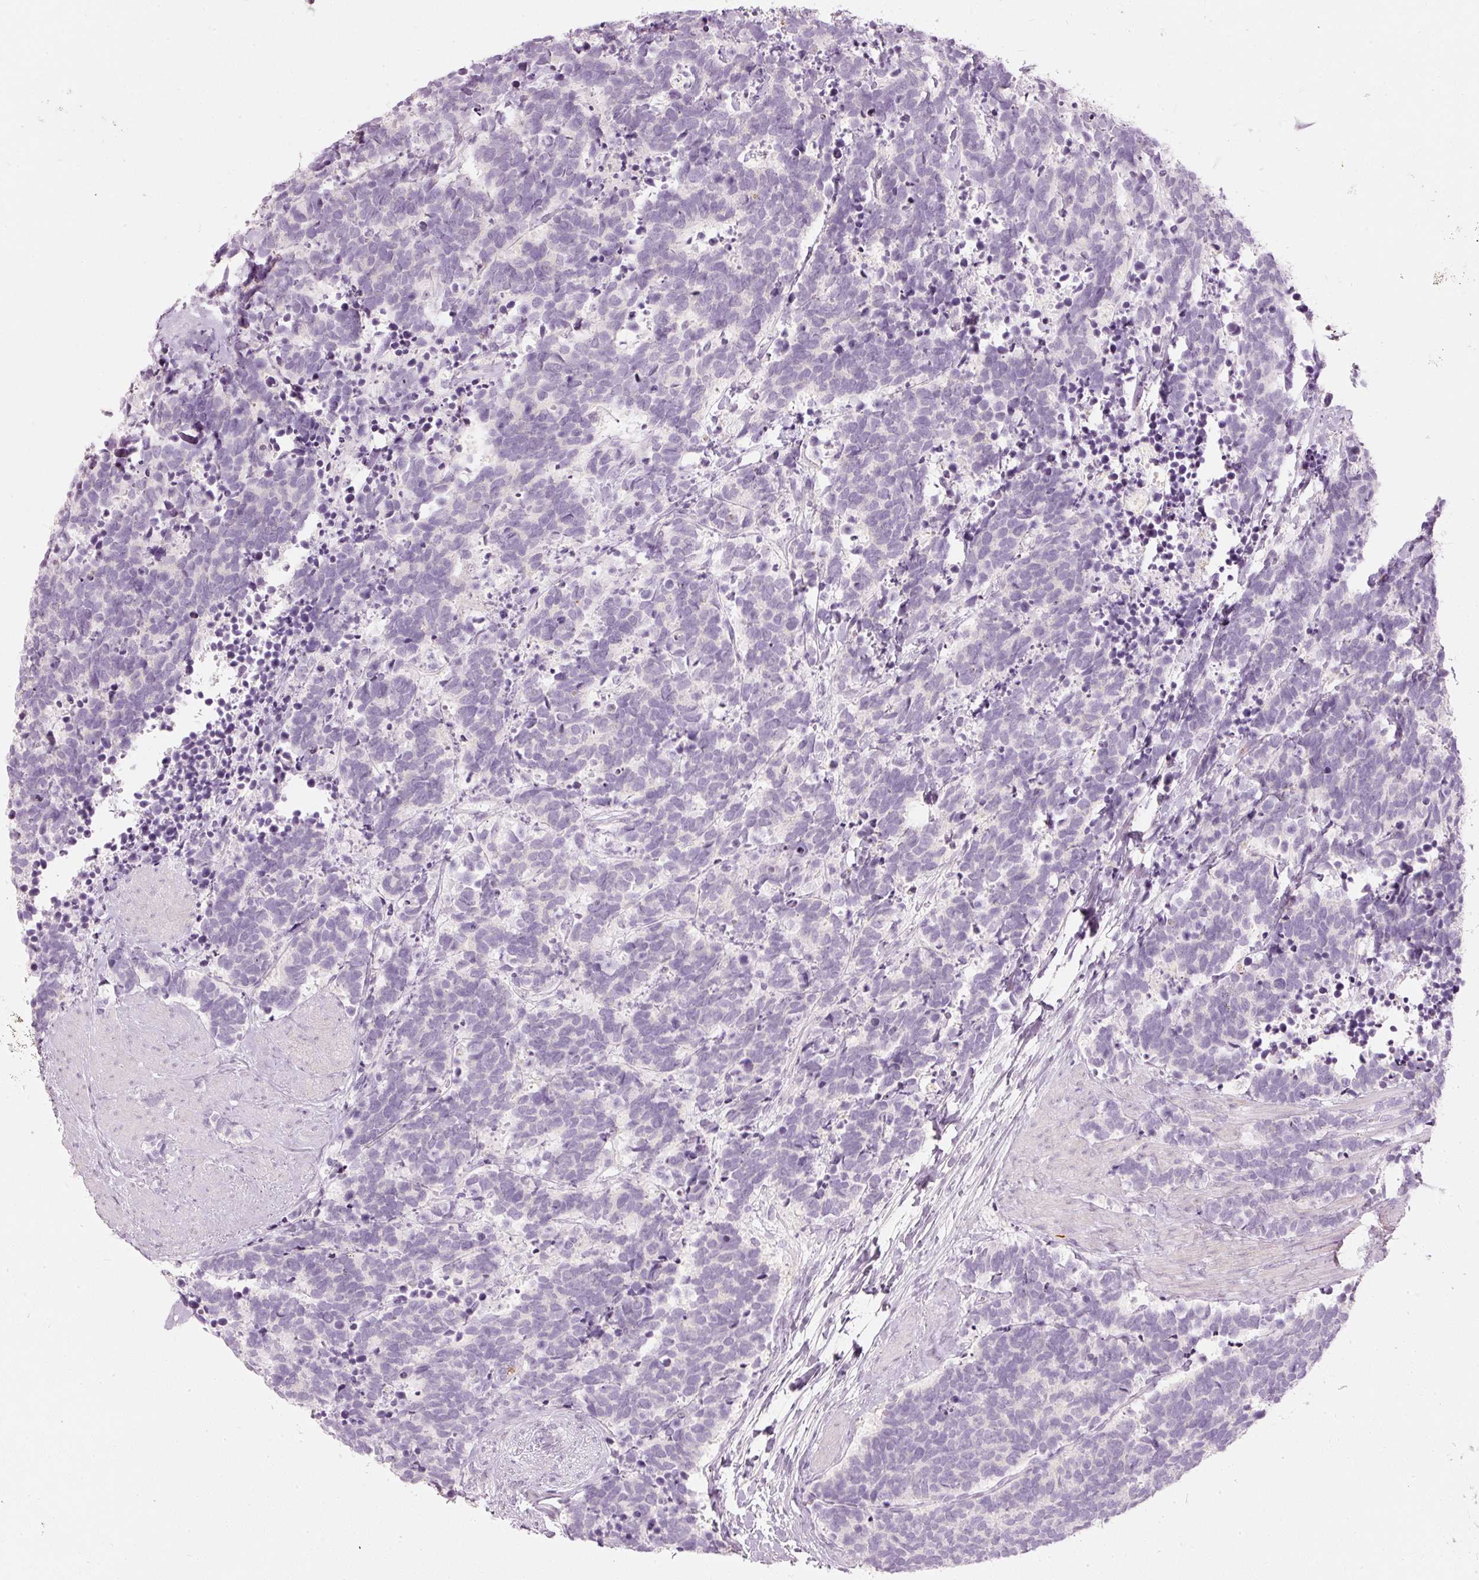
{"staining": {"intensity": "negative", "quantity": "none", "location": "none"}, "tissue": "carcinoid", "cell_type": "Tumor cells", "image_type": "cancer", "snomed": [{"axis": "morphology", "description": "Carcinoma, NOS"}, {"axis": "morphology", "description": "Carcinoid, malignant, NOS"}, {"axis": "topography", "description": "Prostate"}], "caption": "DAB (3,3'-diaminobenzidine) immunohistochemical staining of carcinoid (malignant) demonstrates no significant staining in tumor cells. (DAB immunohistochemistry (IHC), high magnification).", "gene": "LECT2", "patient": {"sex": "male", "age": 57}}